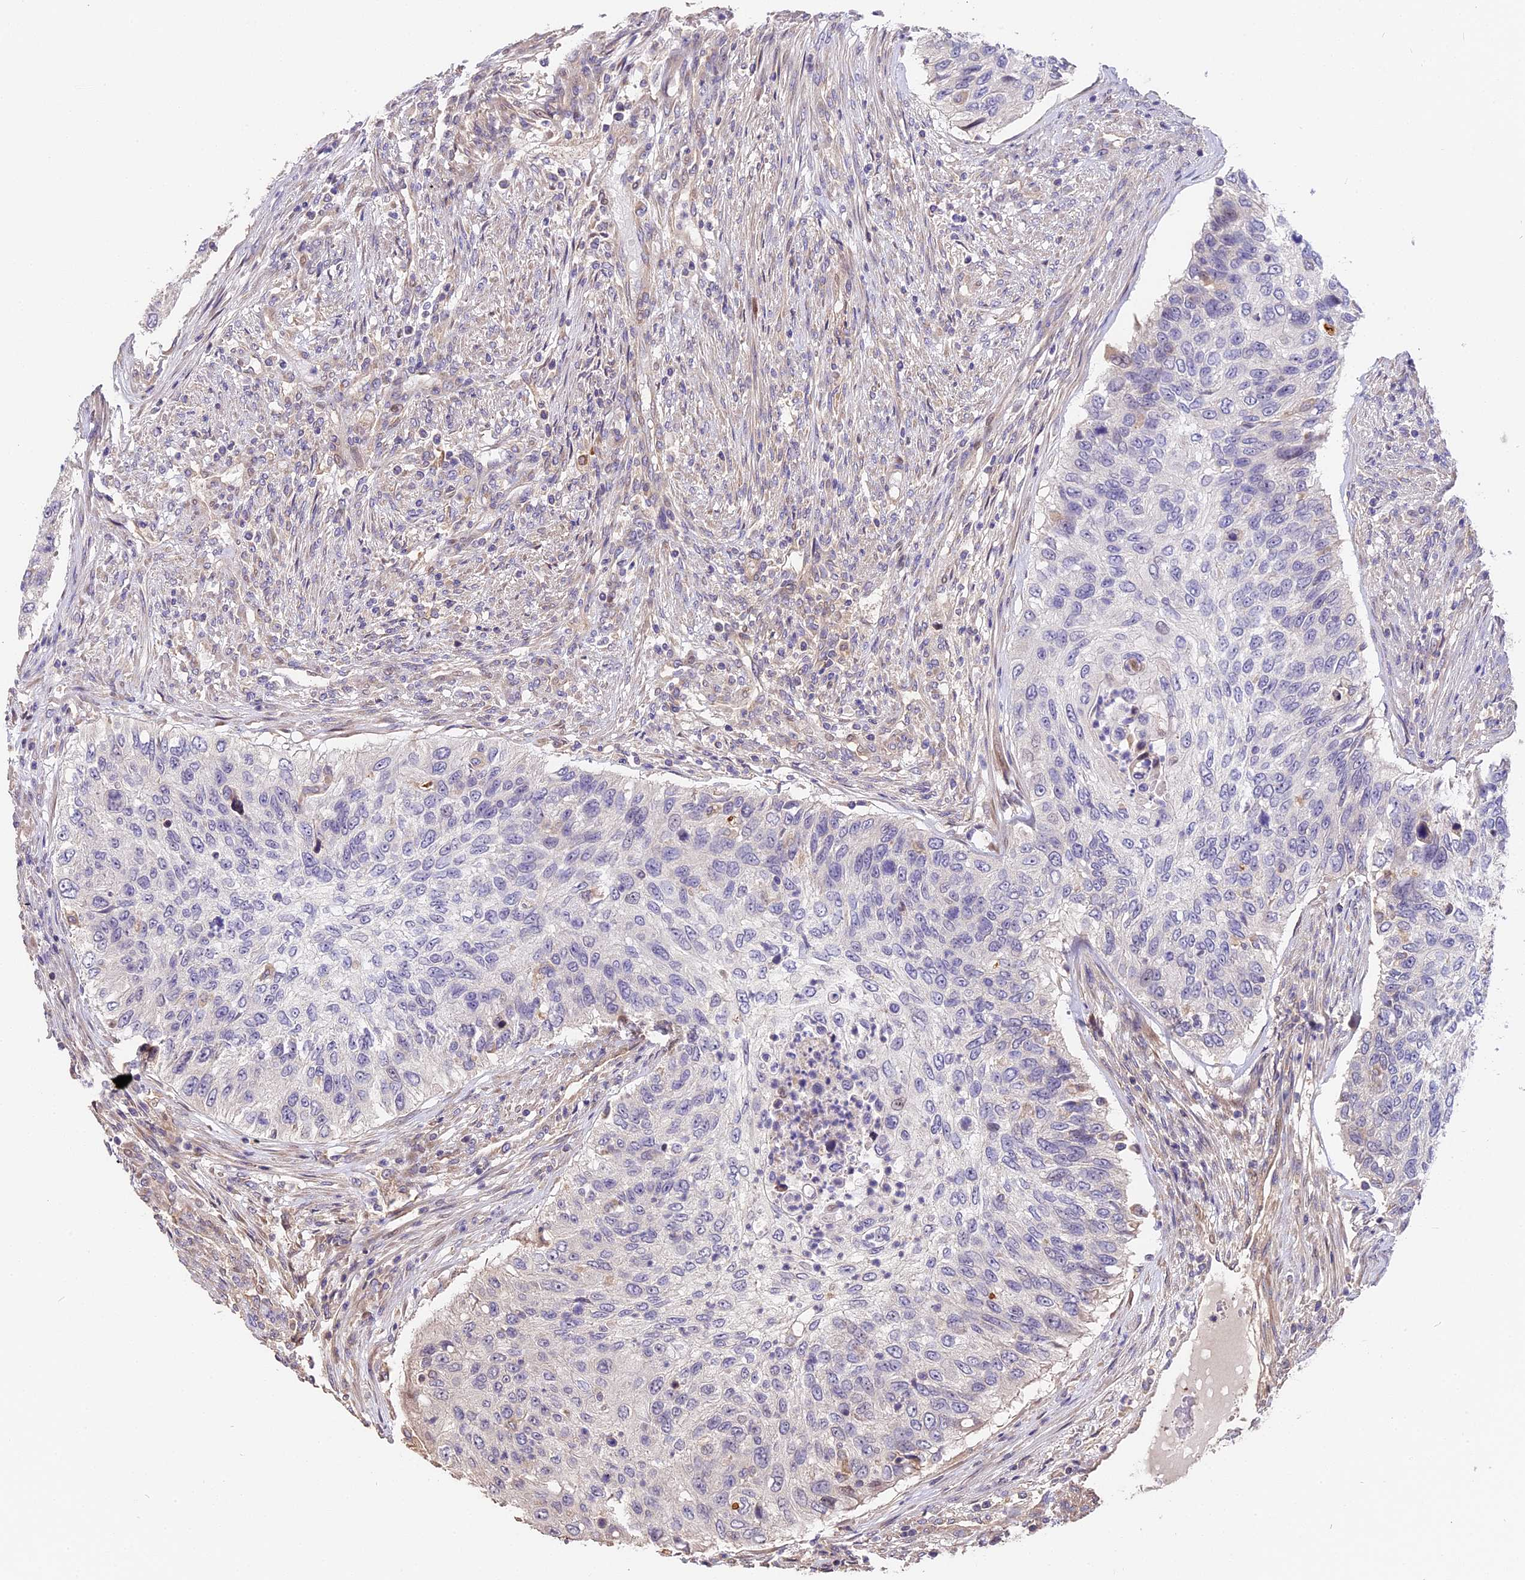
{"staining": {"intensity": "negative", "quantity": "none", "location": "none"}, "tissue": "urothelial cancer", "cell_type": "Tumor cells", "image_type": "cancer", "snomed": [{"axis": "morphology", "description": "Urothelial carcinoma, High grade"}, {"axis": "topography", "description": "Urinary bladder"}], "caption": "DAB immunohistochemical staining of high-grade urothelial carcinoma reveals no significant staining in tumor cells. (DAB immunohistochemistry, high magnification).", "gene": "ARHGAP17", "patient": {"sex": "female", "age": 60}}